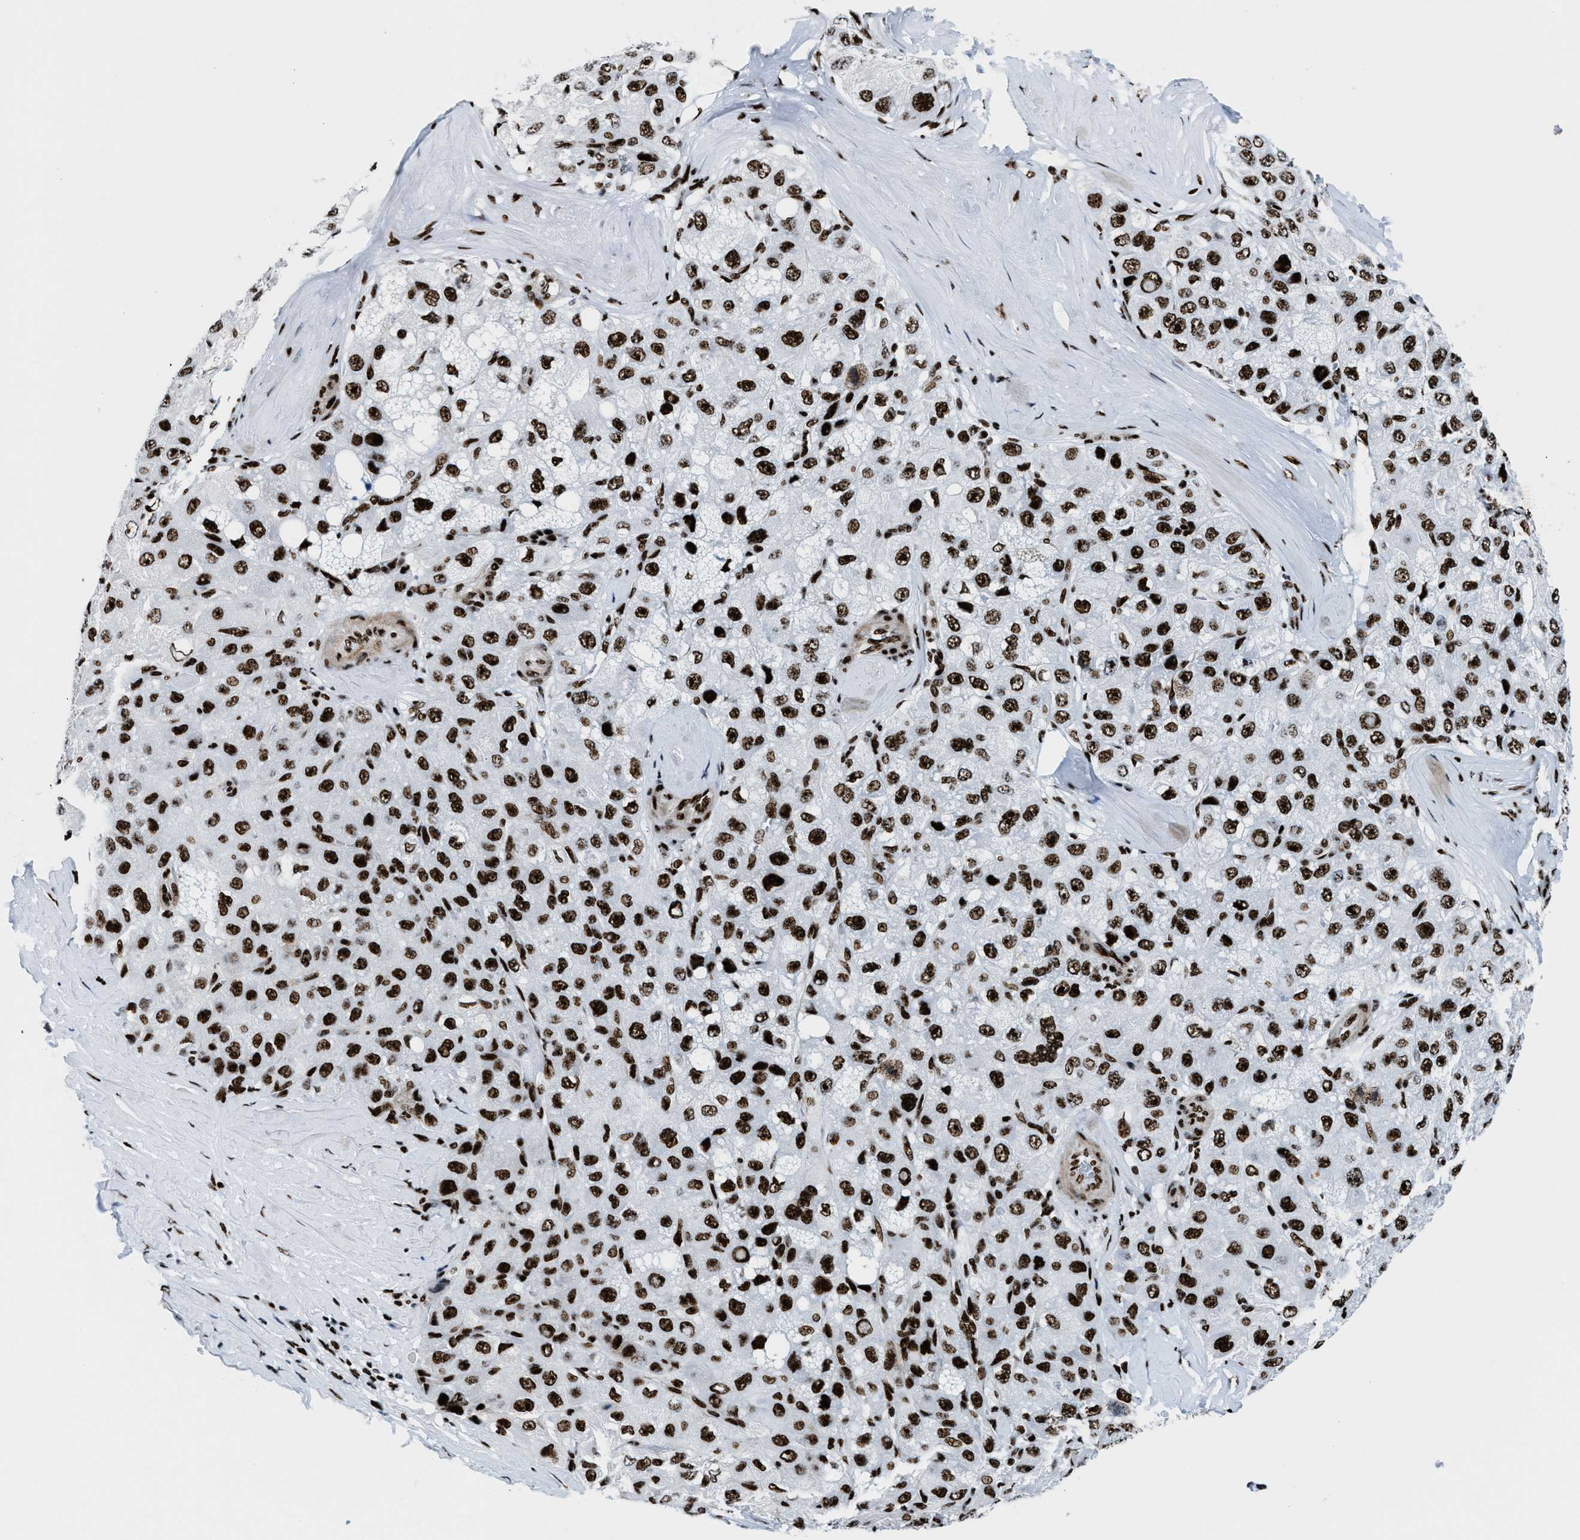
{"staining": {"intensity": "strong", "quantity": ">75%", "location": "nuclear"}, "tissue": "liver cancer", "cell_type": "Tumor cells", "image_type": "cancer", "snomed": [{"axis": "morphology", "description": "Carcinoma, Hepatocellular, NOS"}, {"axis": "topography", "description": "Liver"}], "caption": "This micrograph shows IHC staining of liver cancer, with high strong nuclear expression in about >75% of tumor cells.", "gene": "NONO", "patient": {"sex": "male", "age": 80}}